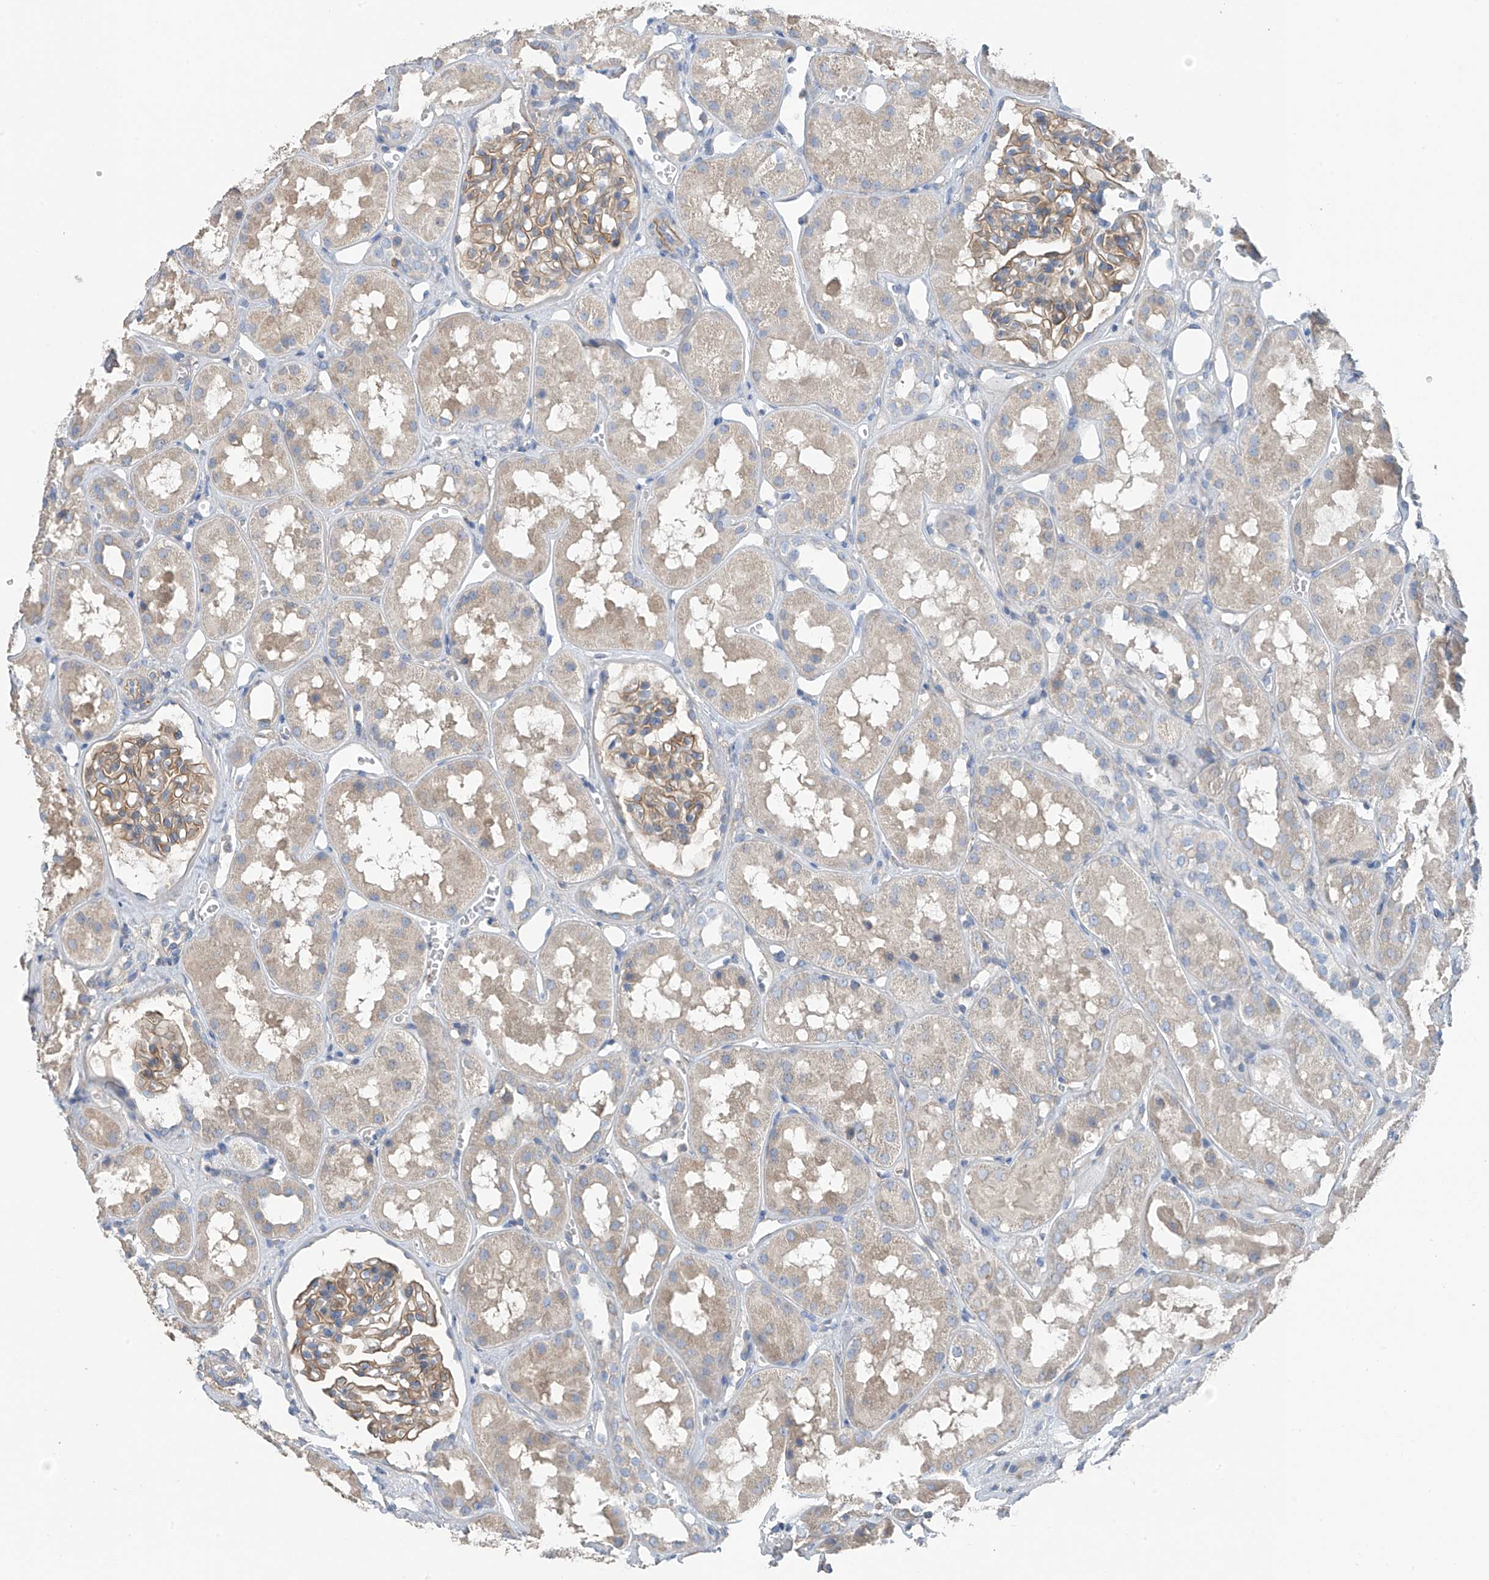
{"staining": {"intensity": "moderate", "quantity": "25%-75%", "location": "cytoplasmic/membranous"}, "tissue": "kidney", "cell_type": "Cells in glomeruli", "image_type": "normal", "snomed": [{"axis": "morphology", "description": "Normal tissue, NOS"}, {"axis": "topography", "description": "Kidney"}], "caption": "Protein staining of benign kidney reveals moderate cytoplasmic/membranous staining in approximately 25%-75% of cells in glomeruli.", "gene": "GALNTL6", "patient": {"sex": "male", "age": 16}}